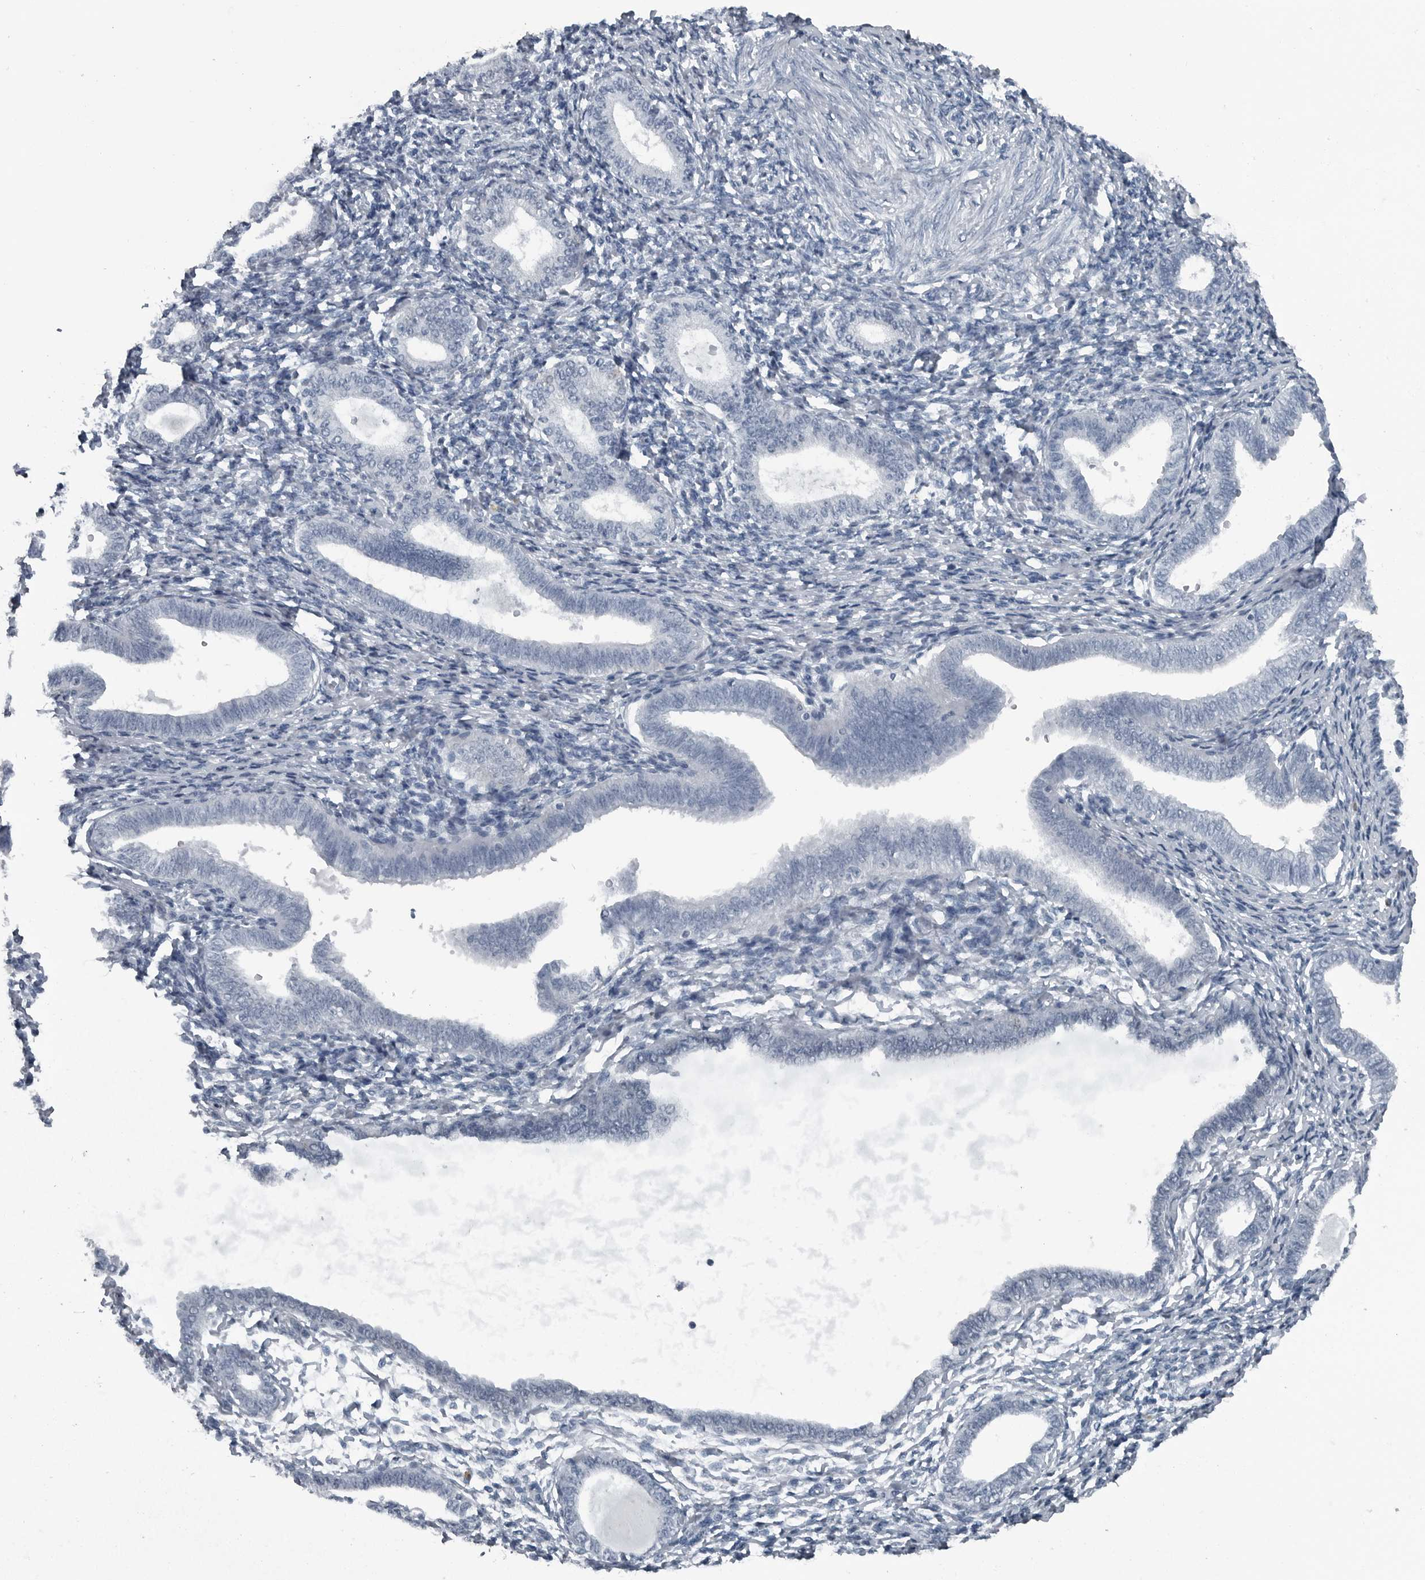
{"staining": {"intensity": "negative", "quantity": "none", "location": "none"}, "tissue": "endometrium", "cell_type": "Cells in endometrial stroma", "image_type": "normal", "snomed": [{"axis": "morphology", "description": "Normal tissue, NOS"}, {"axis": "topography", "description": "Endometrium"}], "caption": "This is an IHC micrograph of unremarkable human endometrium. There is no positivity in cells in endometrial stroma.", "gene": "GAK", "patient": {"sex": "female", "age": 77}}